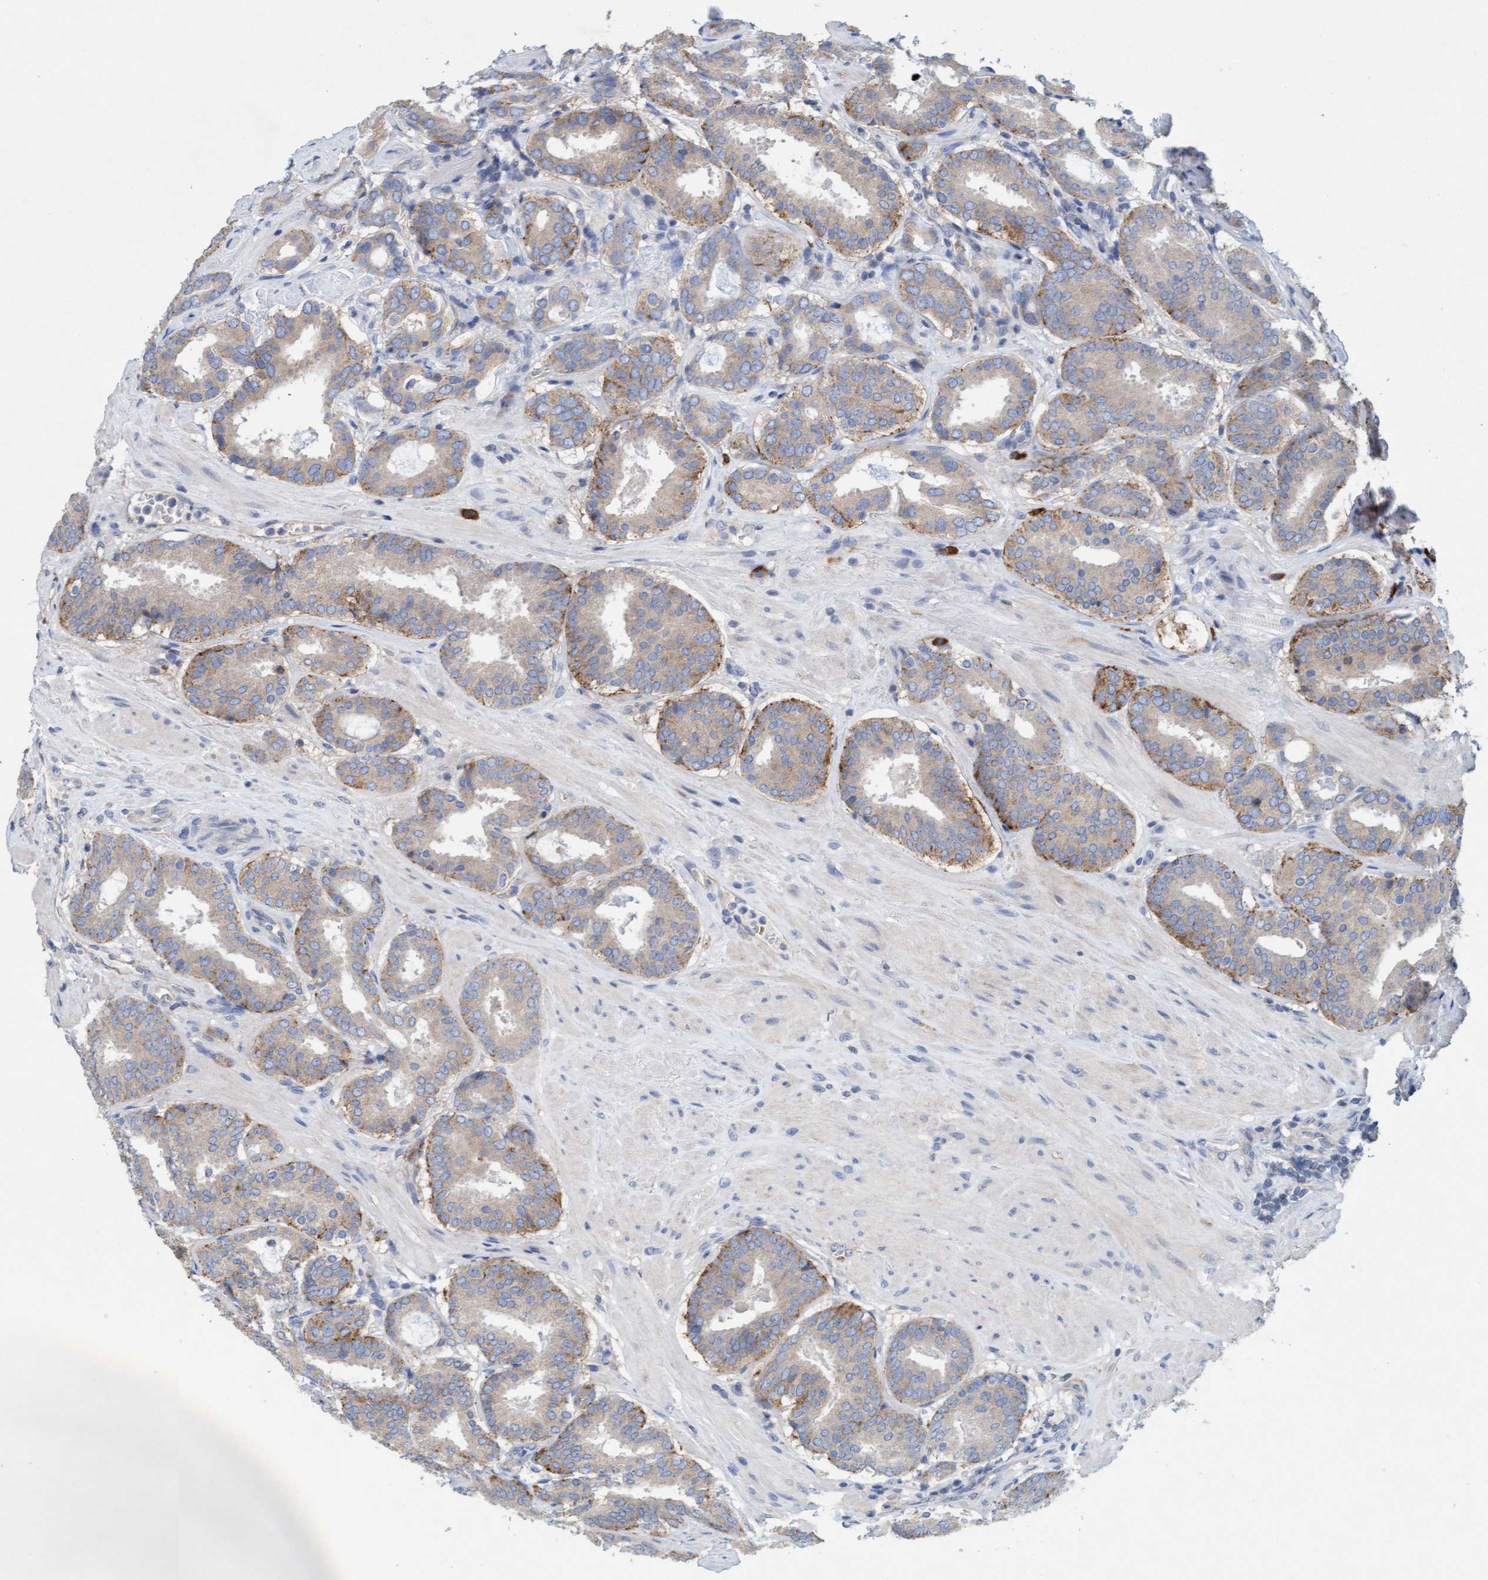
{"staining": {"intensity": "weak", "quantity": ">75%", "location": "cytoplasmic/membranous"}, "tissue": "prostate cancer", "cell_type": "Tumor cells", "image_type": "cancer", "snomed": [{"axis": "morphology", "description": "Adenocarcinoma, Low grade"}, {"axis": "topography", "description": "Prostate"}], "caption": "Protein staining shows weak cytoplasmic/membranous staining in approximately >75% of tumor cells in prostate low-grade adenocarcinoma.", "gene": "SIGIRR", "patient": {"sex": "male", "age": 69}}